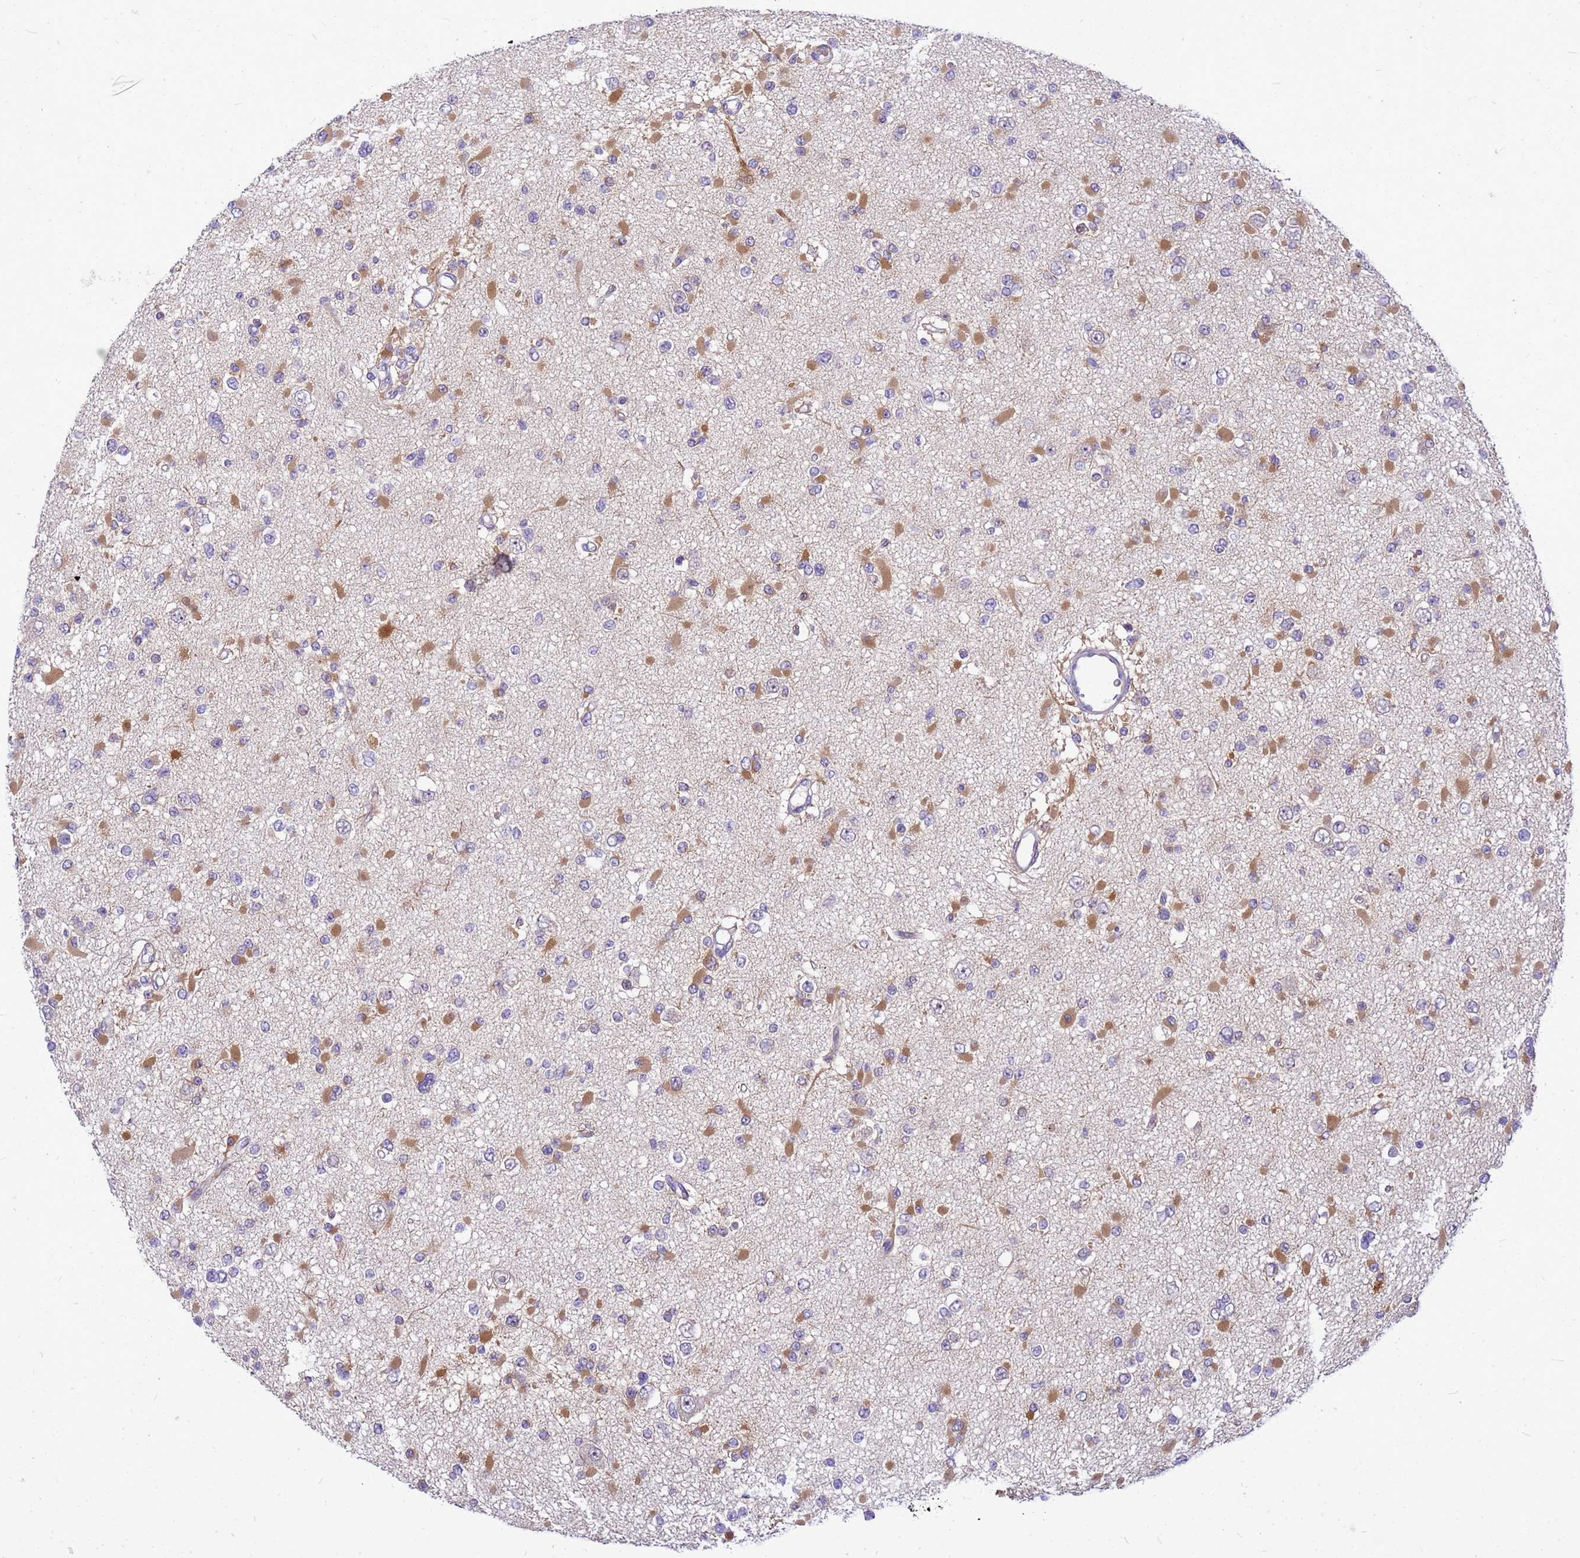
{"staining": {"intensity": "moderate", "quantity": "<25%", "location": "cytoplasmic/membranous"}, "tissue": "glioma", "cell_type": "Tumor cells", "image_type": "cancer", "snomed": [{"axis": "morphology", "description": "Glioma, malignant, Low grade"}, {"axis": "topography", "description": "Brain"}], "caption": "Human low-grade glioma (malignant) stained with a brown dye shows moderate cytoplasmic/membranous positive expression in approximately <25% of tumor cells.", "gene": "ADAMTS7", "patient": {"sex": "female", "age": 22}}